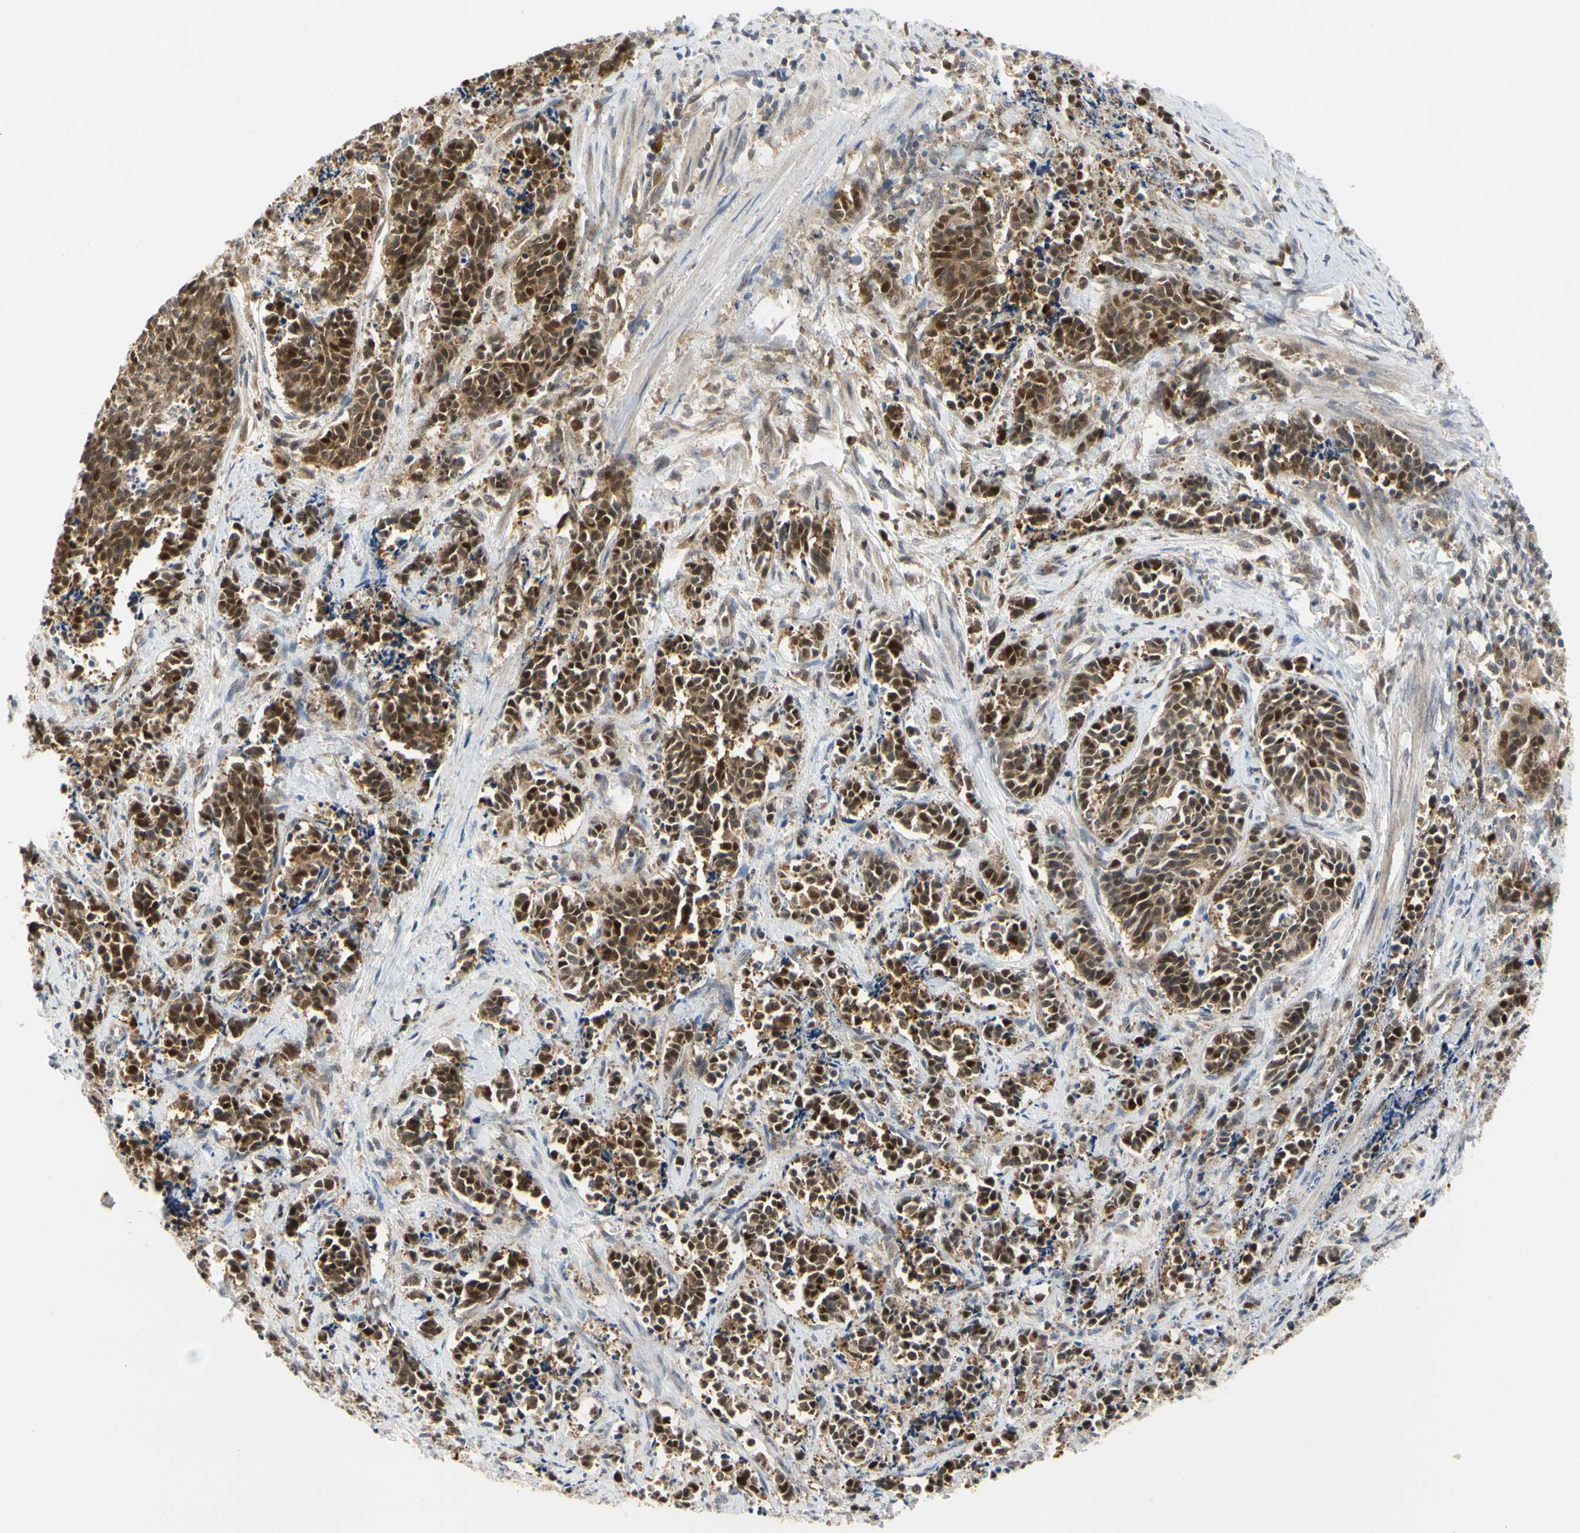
{"staining": {"intensity": "strong", "quantity": ">75%", "location": "cytoplasmic/membranous,nuclear"}, "tissue": "cervical cancer", "cell_type": "Tumor cells", "image_type": "cancer", "snomed": [{"axis": "morphology", "description": "Squamous cell carcinoma, NOS"}, {"axis": "topography", "description": "Cervix"}], "caption": "Strong cytoplasmic/membranous and nuclear positivity is appreciated in approximately >75% of tumor cells in cervical cancer.", "gene": "CDK5", "patient": {"sex": "female", "age": 35}}